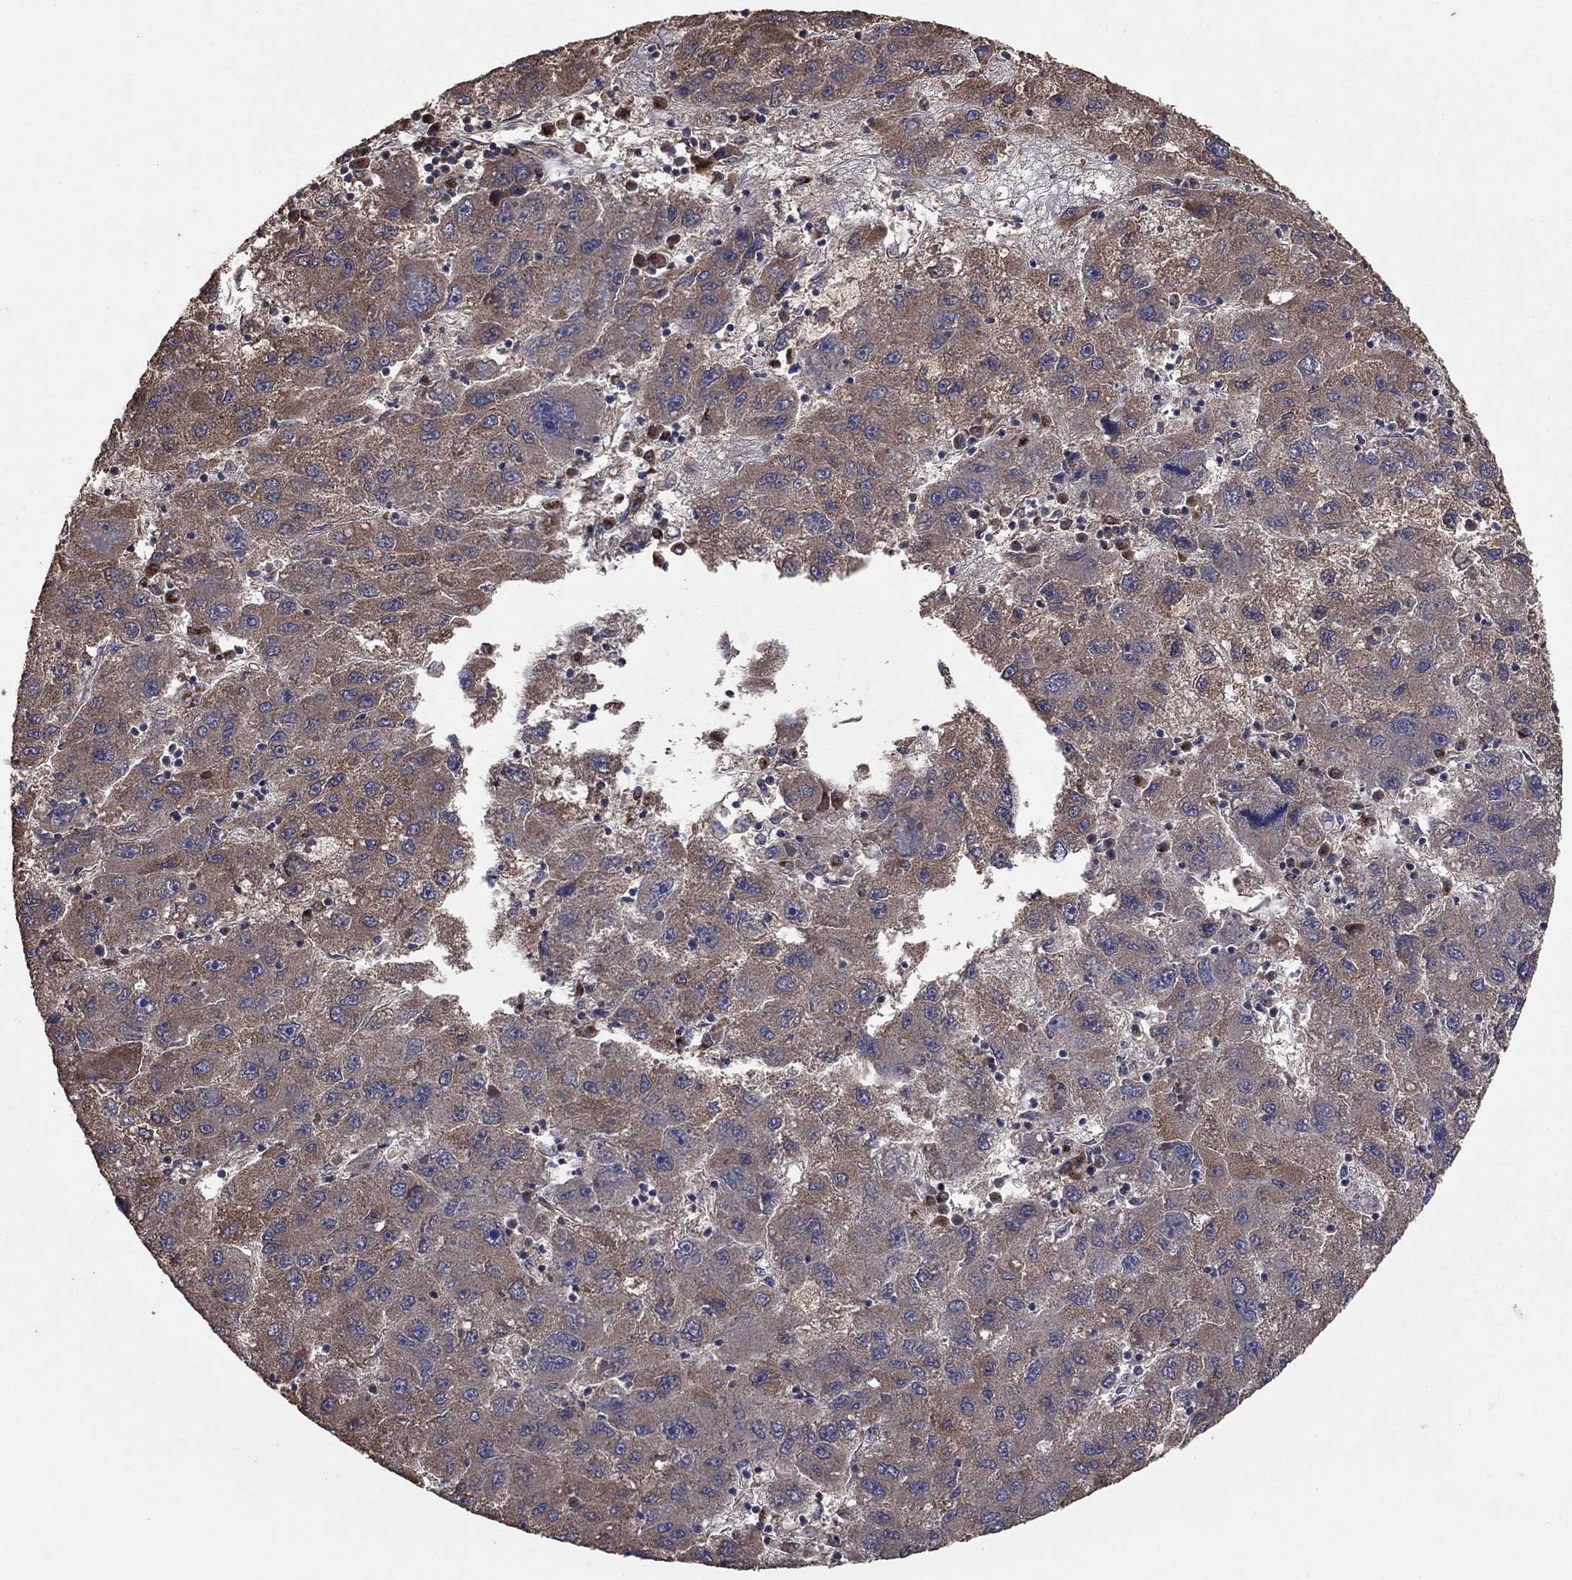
{"staining": {"intensity": "moderate", "quantity": ">75%", "location": "cytoplasmic/membranous"}, "tissue": "liver cancer", "cell_type": "Tumor cells", "image_type": "cancer", "snomed": [{"axis": "morphology", "description": "Carcinoma, Hepatocellular, NOS"}, {"axis": "topography", "description": "Liver"}], "caption": "A brown stain shows moderate cytoplasmic/membranous expression of a protein in liver cancer tumor cells.", "gene": "FLT4", "patient": {"sex": "male", "age": 75}}